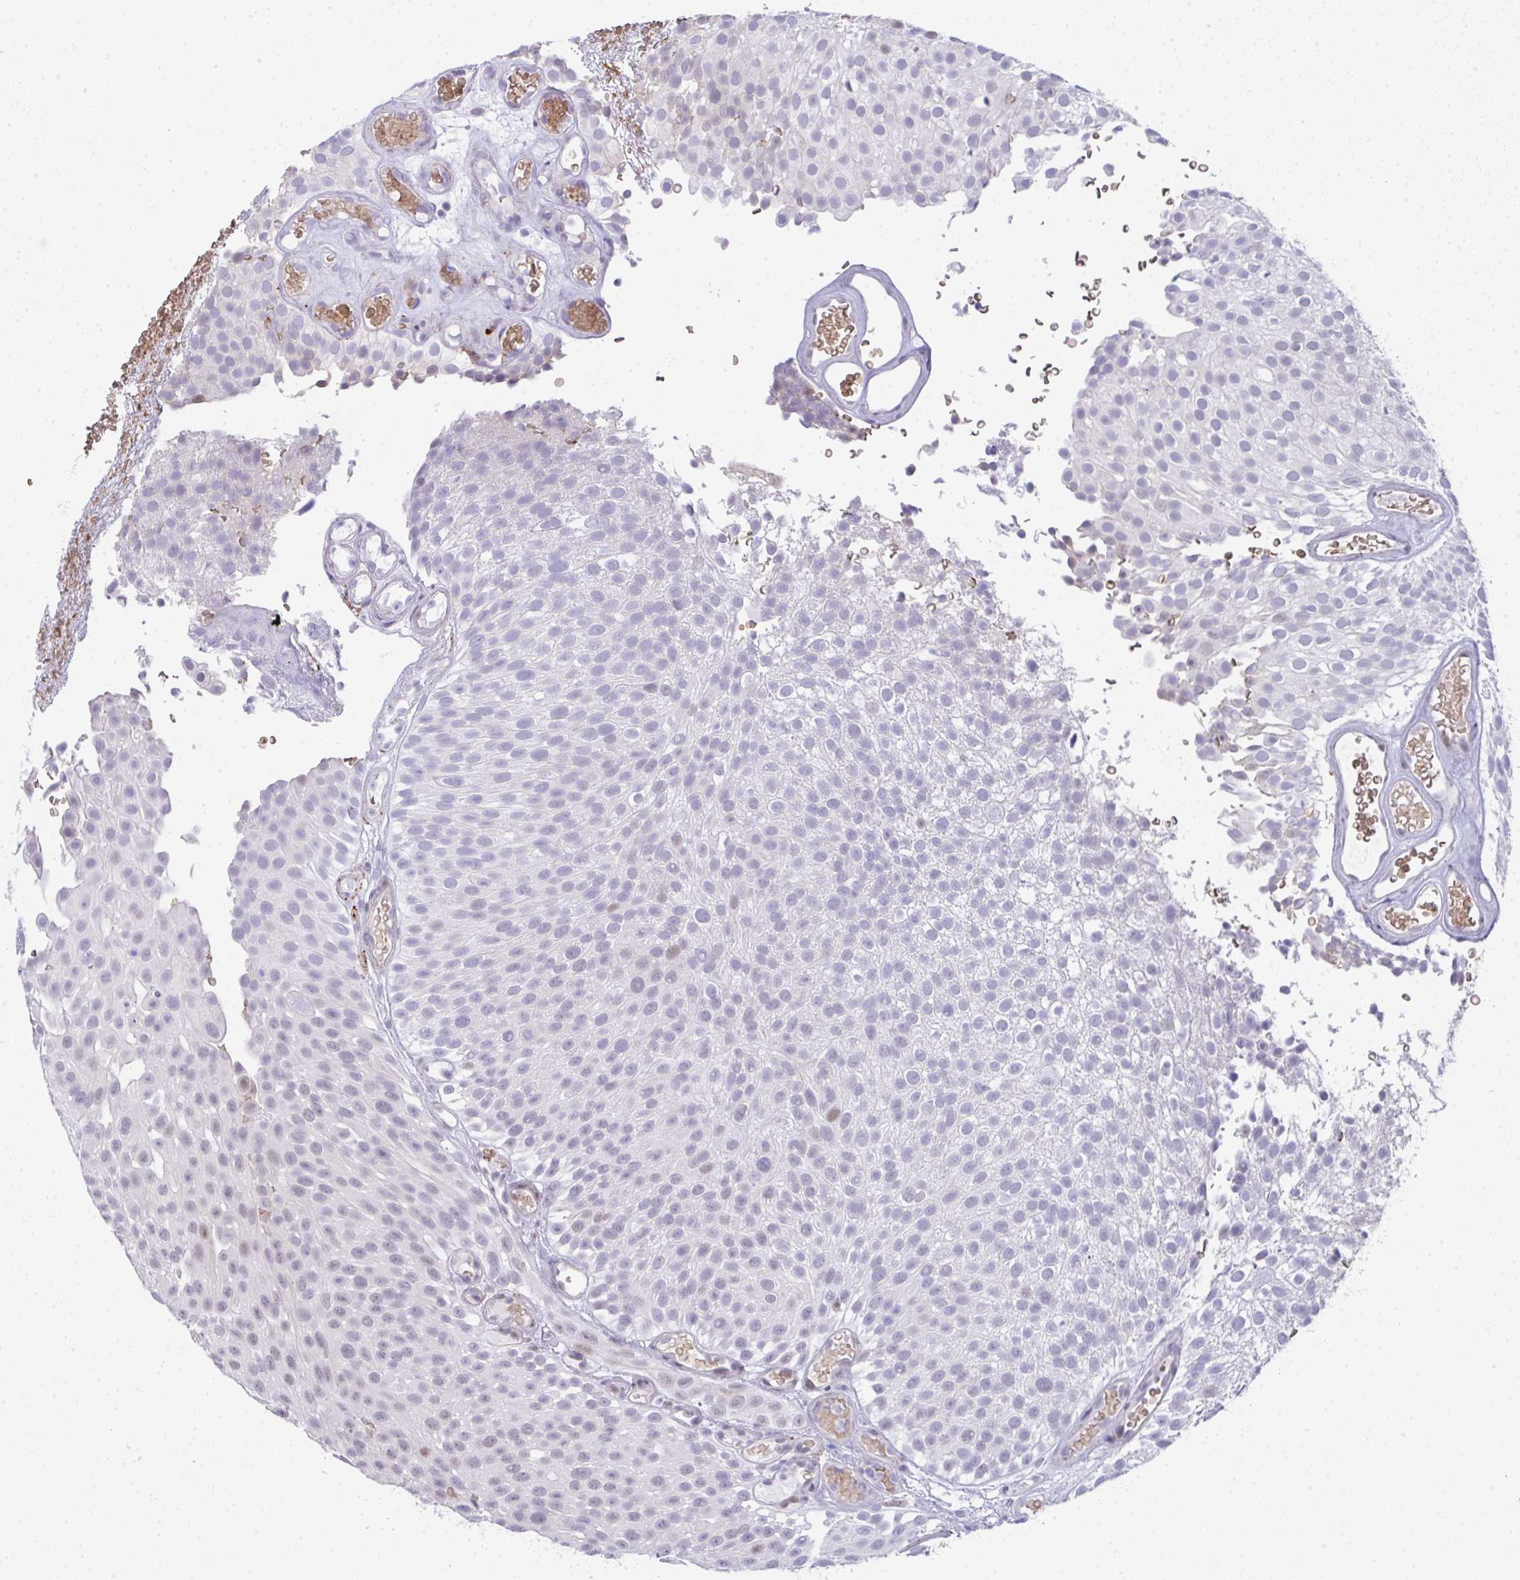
{"staining": {"intensity": "moderate", "quantity": "<25%", "location": "nuclear"}, "tissue": "urothelial cancer", "cell_type": "Tumor cells", "image_type": "cancer", "snomed": [{"axis": "morphology", "description": "Urothelial carcinoma, Low grade"}, {"axis": "topography", "description": "Urinary bladder"}], "caption": "Urothelial carcinoma (low-grade) tissue exhibits moderate nuclear expression in about <25% of tumor cells", "gene": "TNMD", "patient": {"sex": "male", "age": 78}}